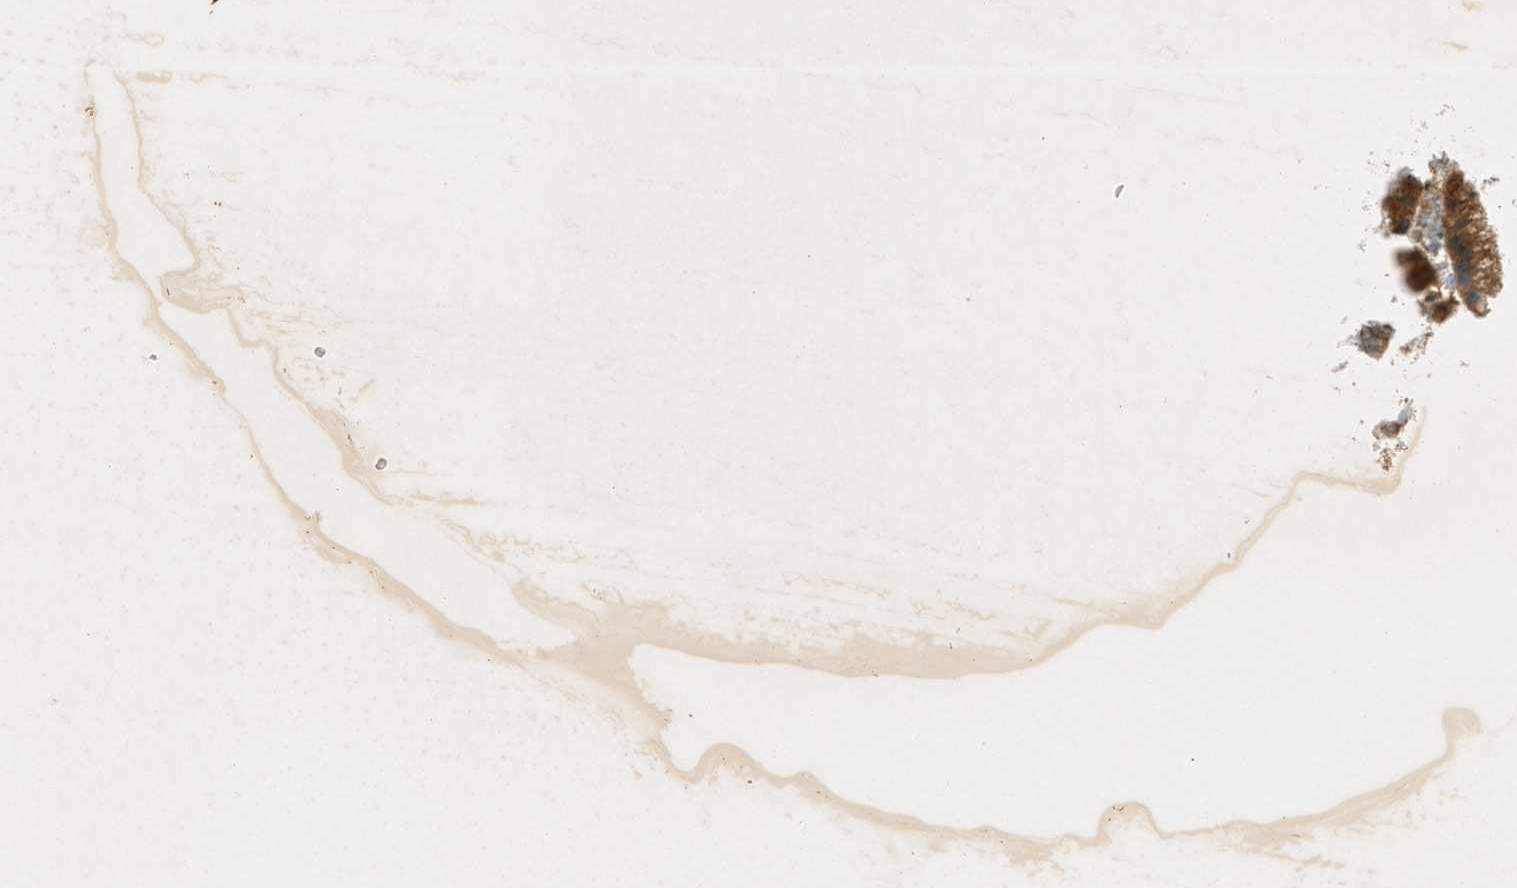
{"staining": {"intensity": "strong", "quantity": ">75%", "location": "cytoplasmic/membranous"}, "tissue": "gallbladder", "cell_type": "Glandular cells", "image_type": "normal", "snomed": [{"axis": "morphology", "description": "Normal tissue, NOS"}, {"axis": "topography", "description": "Gallbladder"}], "caption": "High-magnification brightfield microscopy of benign gallbladder stained with DAB (3,3'-diaminobenzidine) (brown) and counterstained with hematoxylin (blue). glandular cells exhibit strong cytoplasmic/membranous positivity is appreciated in approximately>75% of cells. The staining was performed using DAB (3,3'-diaminobenzidine) to visualize the protein expression in brown, while the nuclei were stained in blue with hematoxylin (Magnification: 20x).", "gene": "NUDT4B", "patient": {"sex": "female", "age": 26}}